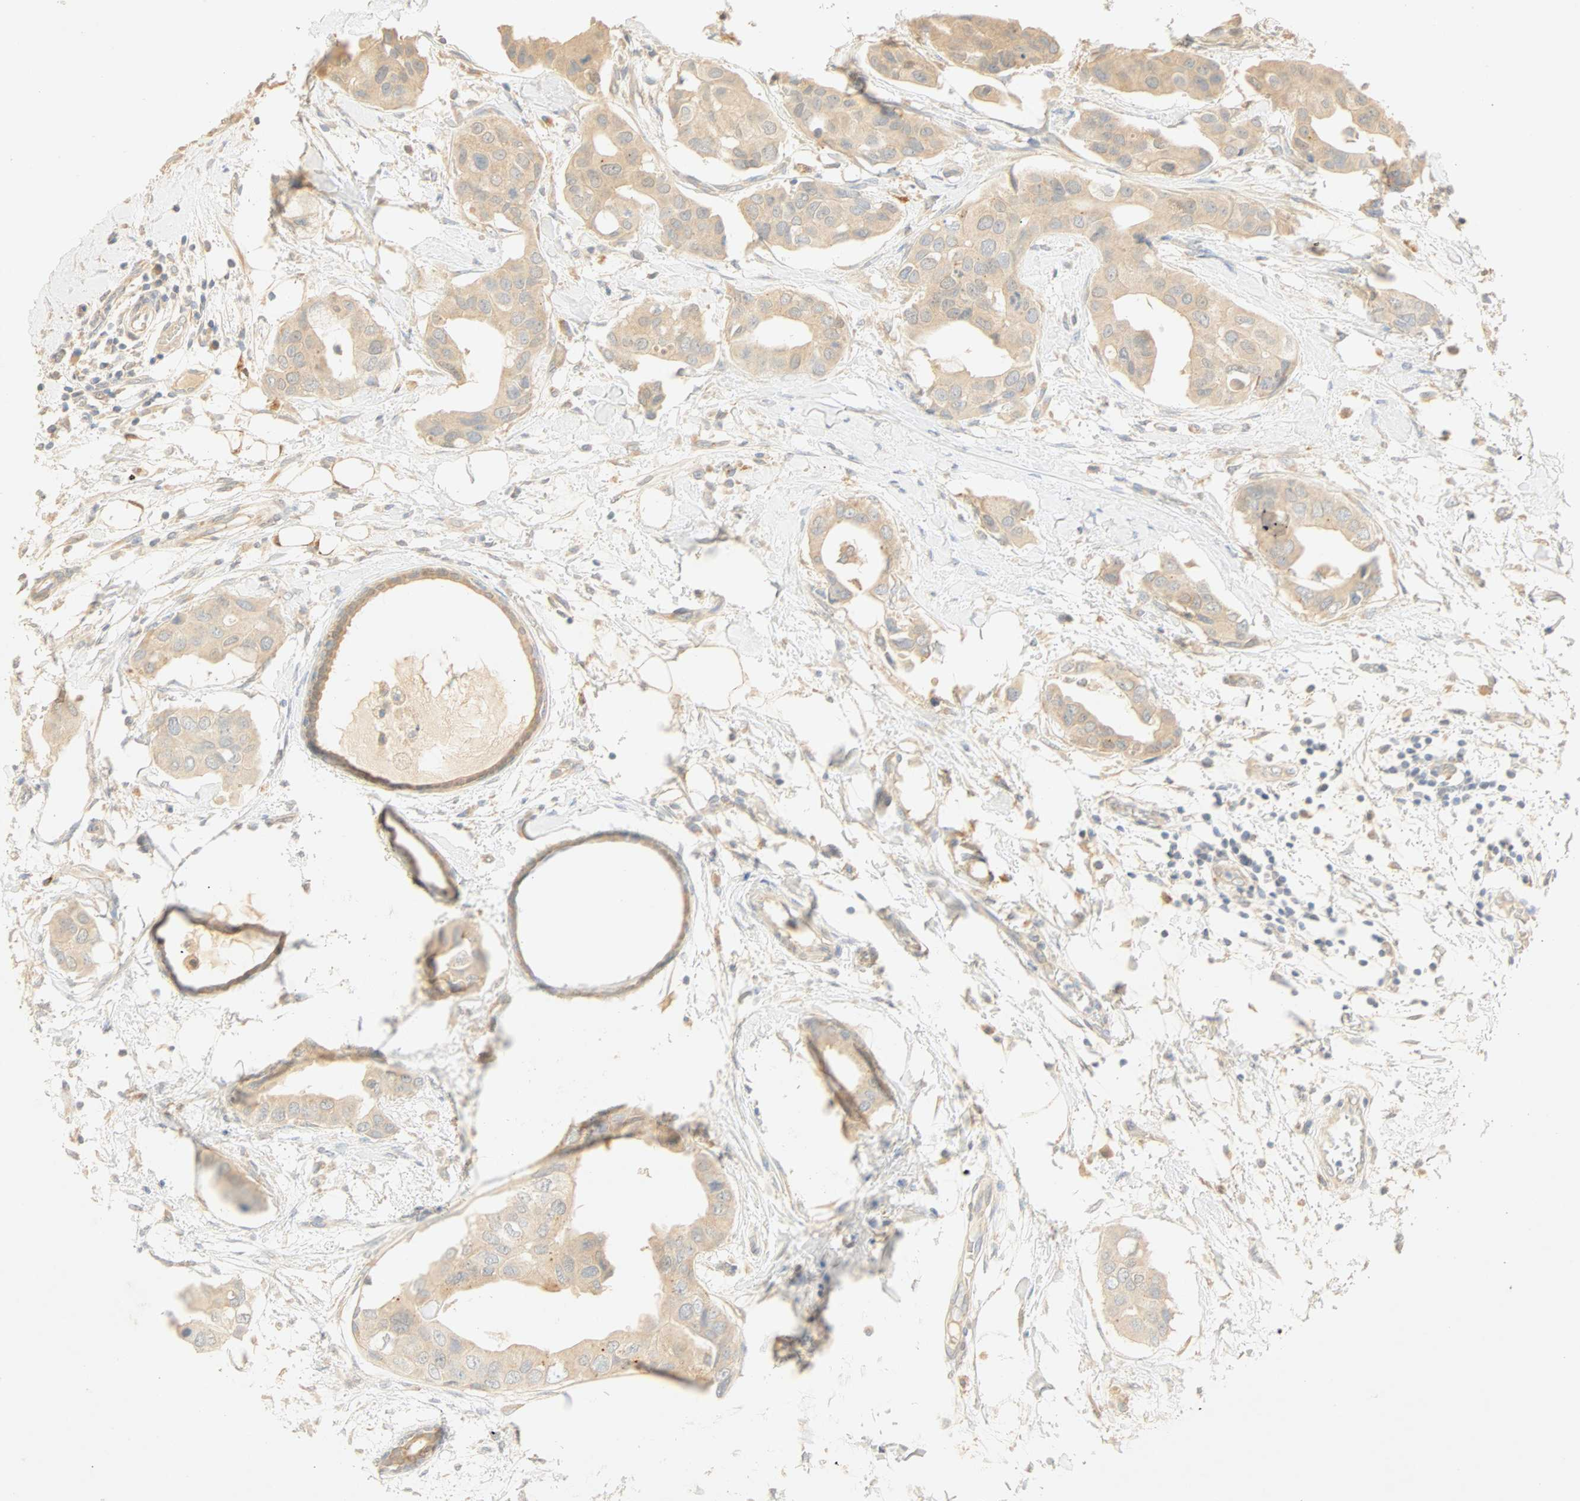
{"staining": {"intensity": "moderate", "quantity": ">75%", "location": "cytoplasmic/membranous"}, "tissue": "breast cancer", "cell_type": "Tumor cells", "image_type": "cancer", "snomed": [{"axis": "morphology", "description": "Duct carcinoma"}, {"axis": "topography", "description": "Breast"}], "caption": "An immunohistochemistry (IHC) photomicrograph of tumor tissue is shown. Protein staining in brown highlights moderate cytoplasmic/membranous positivity in breast cancer within tumor cells.", "gene": "SELENBP1", "patient": {"sex": "female", "age": 40}}